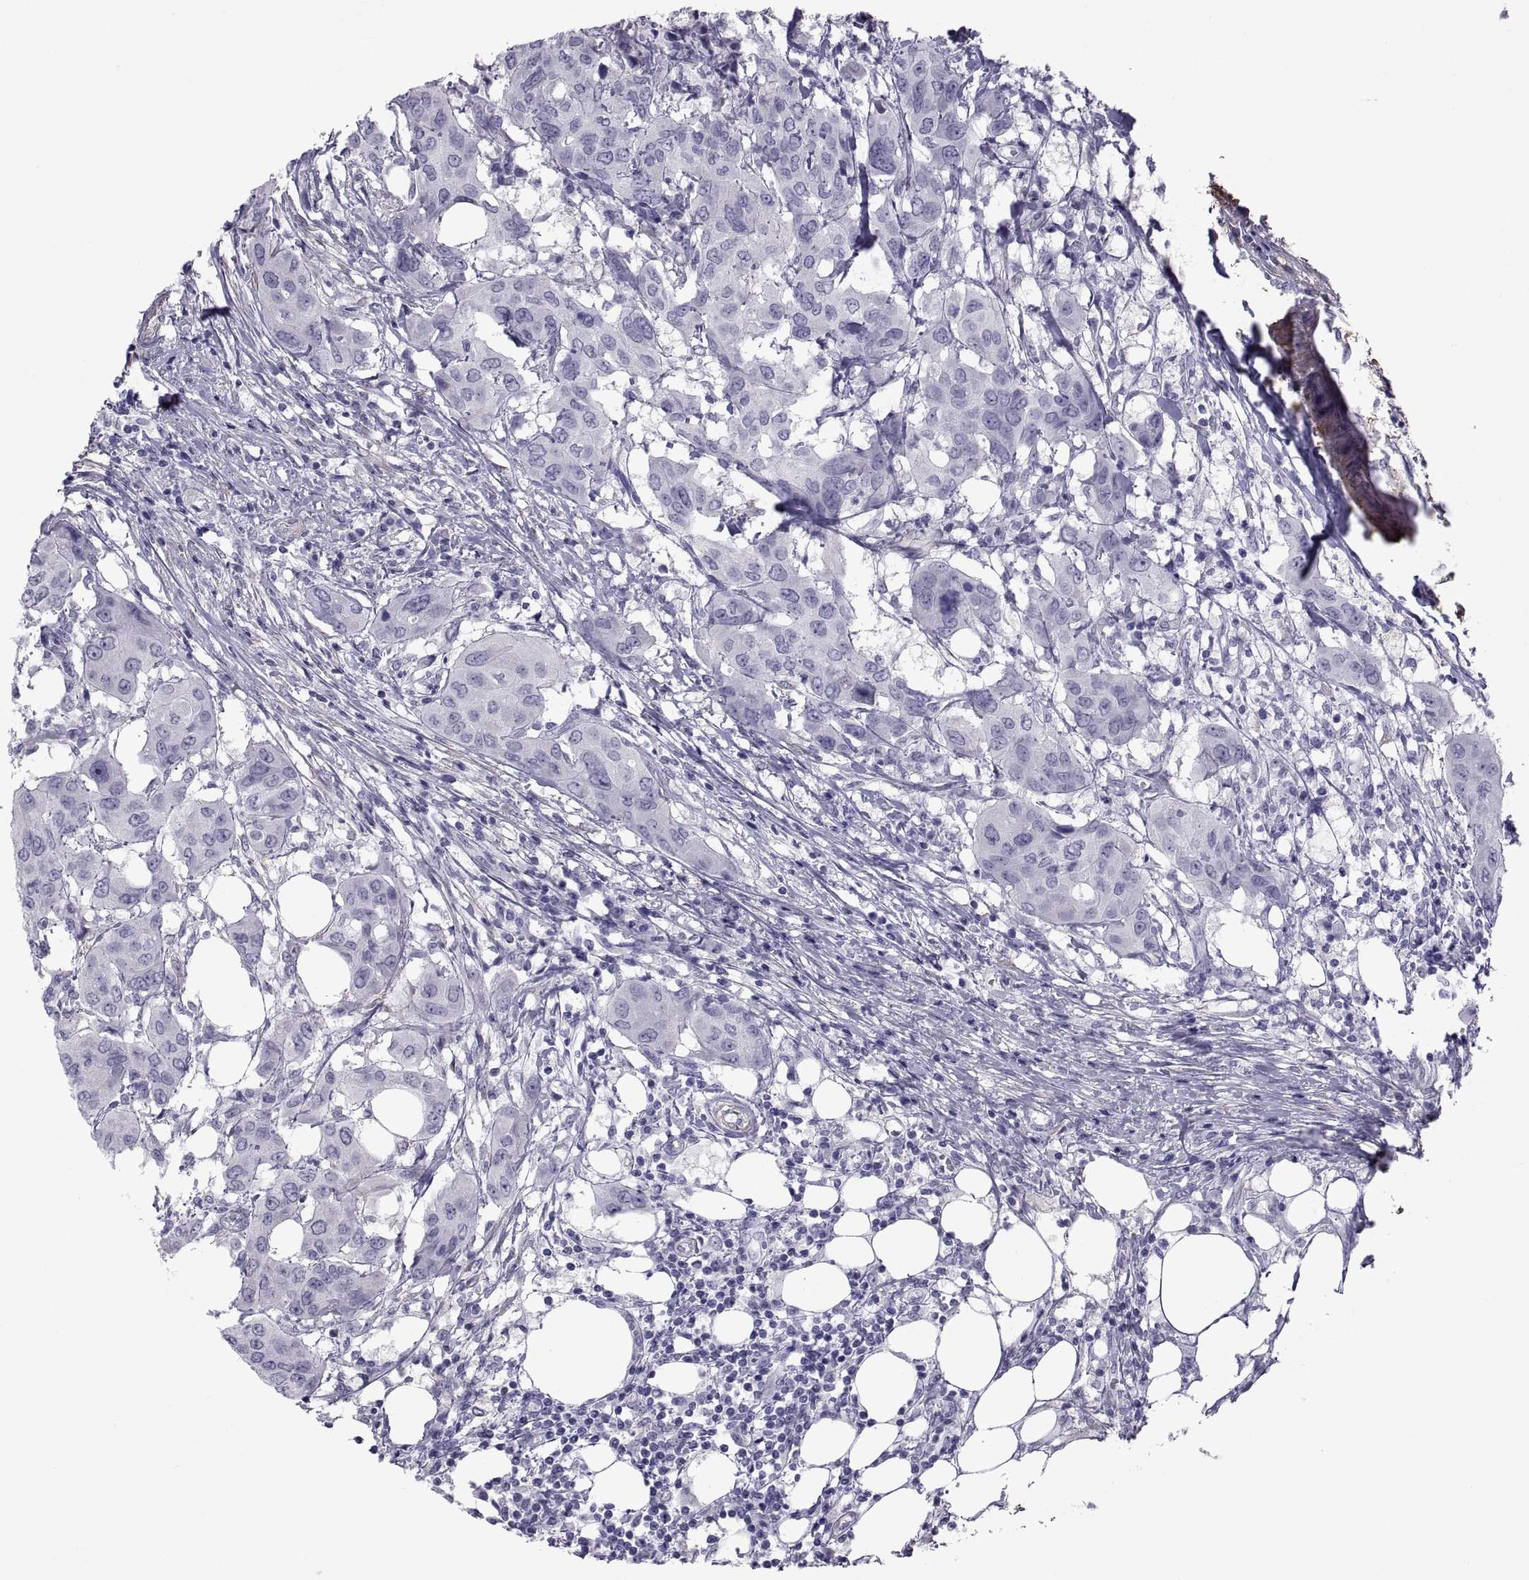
{"staining": {"intensity": "negative", "quantity": "none", "location": "none"}, "tissue": "urothelial cancer", "cell_type": "Tumor cells", "image_type": "cancer", "snomed": [{"axis": "morphology", "description": "Urothelial carcinoma, NOS"}, {"axis": "morphology", "description": "Urothelial carcinoma, High grade"}, {"axis": "topography", "description": "Urinary bladder"}], "caption": "Urothelial cancer was stained to show a protein in brown. There is no significant staining in tumor cells.", "gene": "MAGEB1", "patient": {"sex": "male", "age": 63}}